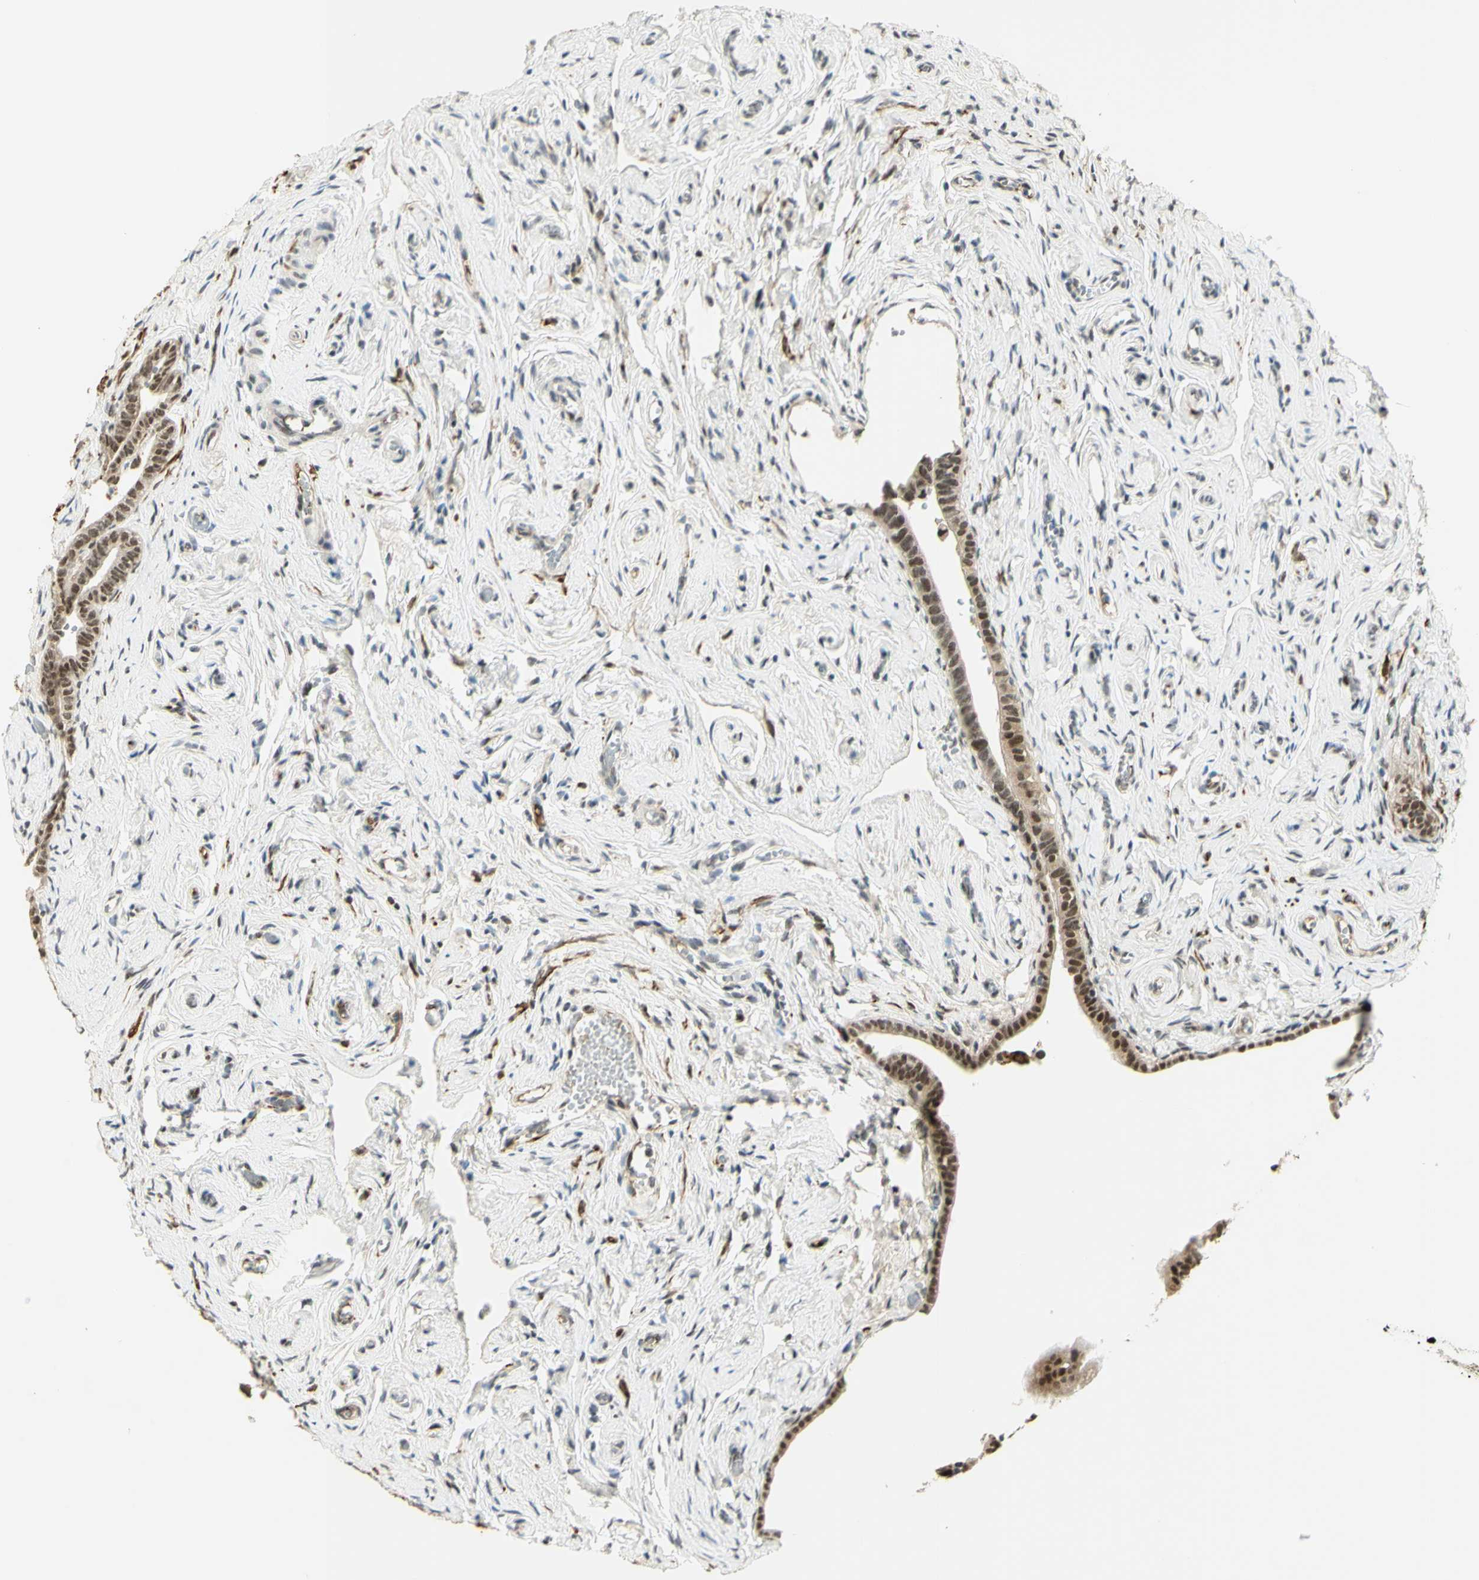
{"staining": {"intensity": "moderate", "quantity": ">75%", "location": "nuclear"}, "tissue": "fallopian tube", "cell_type": "Glandular cells", "image_type": "normal", "snomed": [{"axis": "morphology", "description": "Normal tissue, NOS"}, {"axis": "topography", "description": "Fallopian tube"}], "caption": "Moderate nuclear expression is appreciated in approximately >75% of glandular cells in benign fallopian tube. Nuclei are stained in blue.", "gene": "DDX1", "patient": {"sex": "female", "age": 71}}